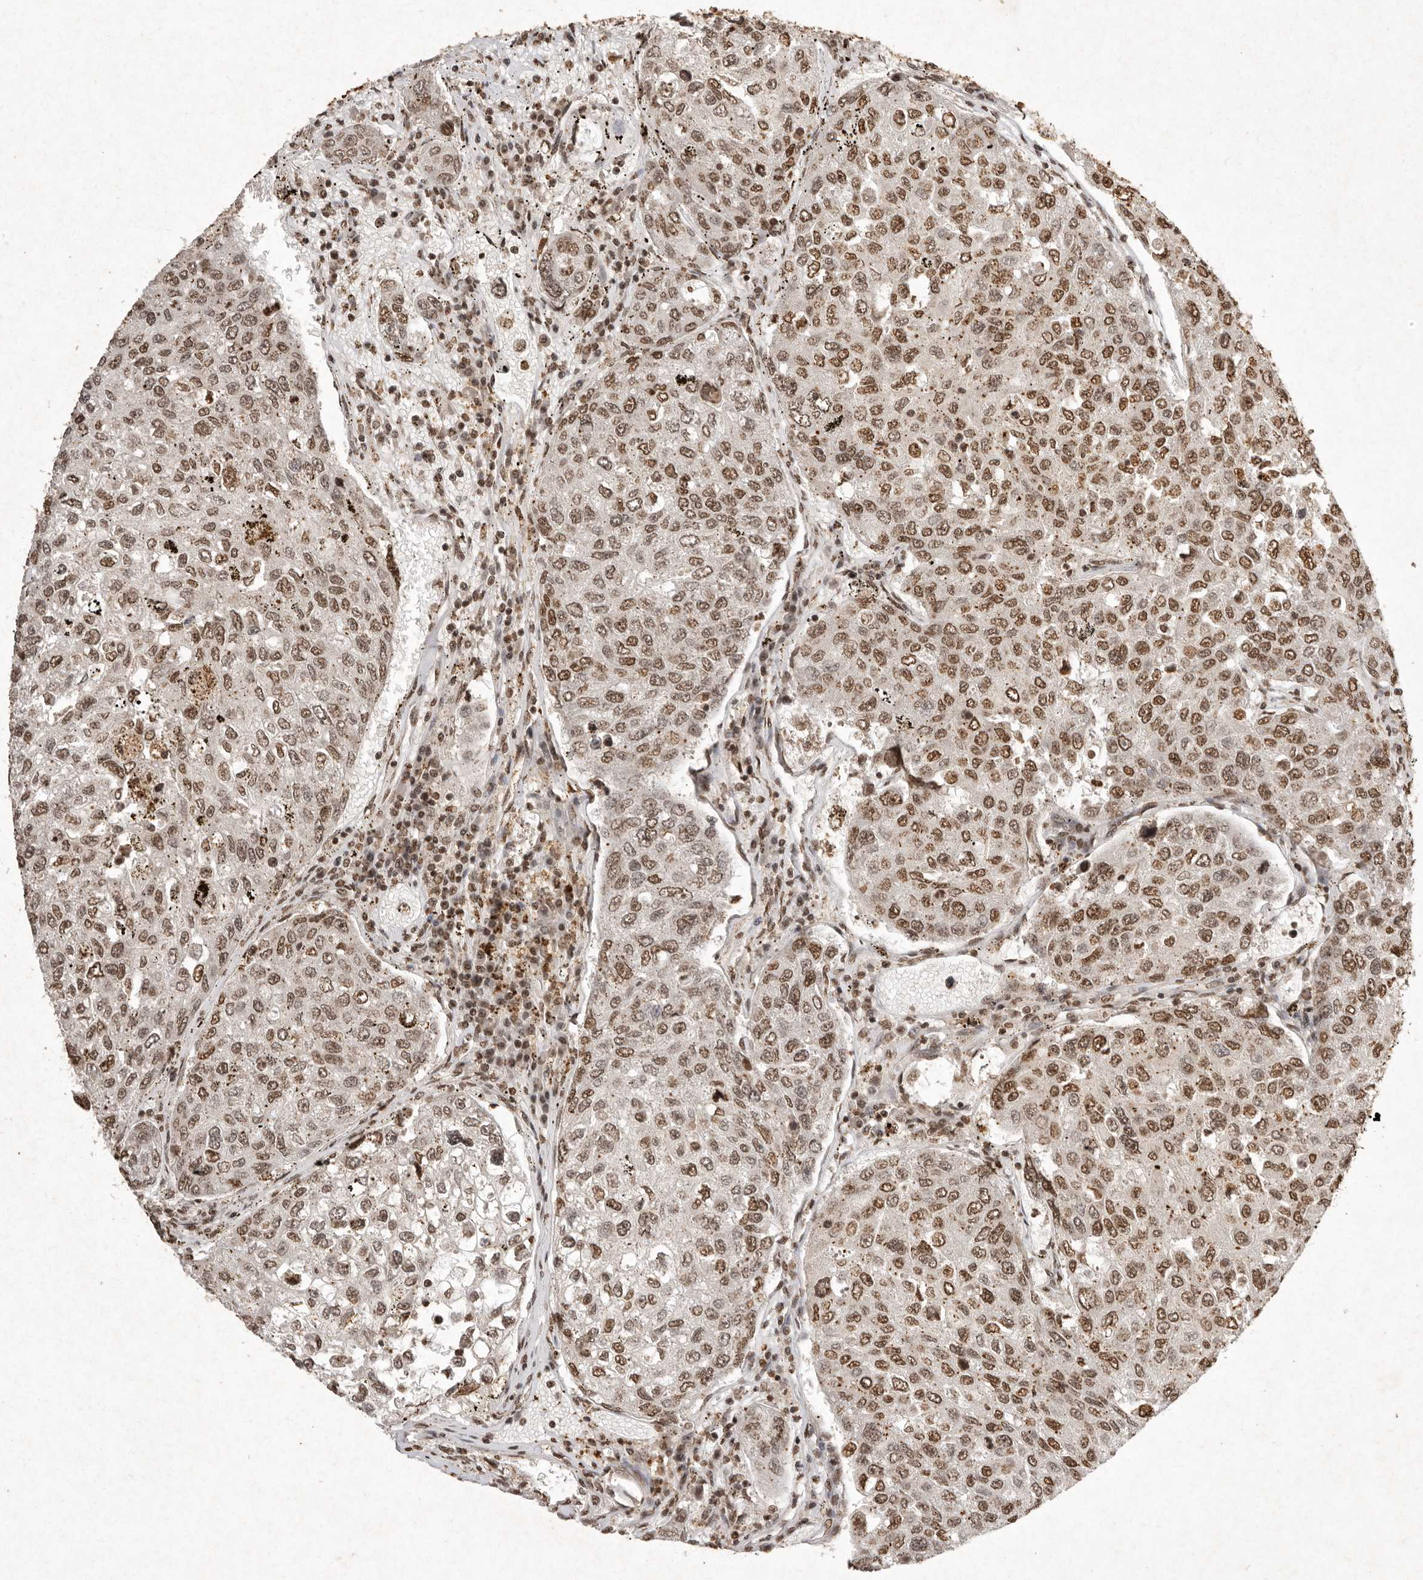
{"staining": {"intensity": "moderate", "quantity": ">75%", "location": "nuclear"}, "tissue": "urothelial cancer", "cell_type": "Tumor cells", "image_type": "cancer", "snomed": [{"axis": "morphology", "description": "Urothelial carcinoma, High grade"}, {"axis": "topography", "description": "Lymph node"}, {"axis": "topography", "description": "Urinary bladder"}], "caption": "A photomicrograph of high-grade urothelial carcinoma stained for a protein exhibits moderate nuclear brown staining in tumor cells. The staining was performed using DAB (3,3'-diaminobenzidine) to visualize the protein expression in brown, while the nuclei were stained in blue with hematoxylin (Magnification: 20x).", "gene": "NKX3-2", "patient": {"sex": "male", "age": 51}}